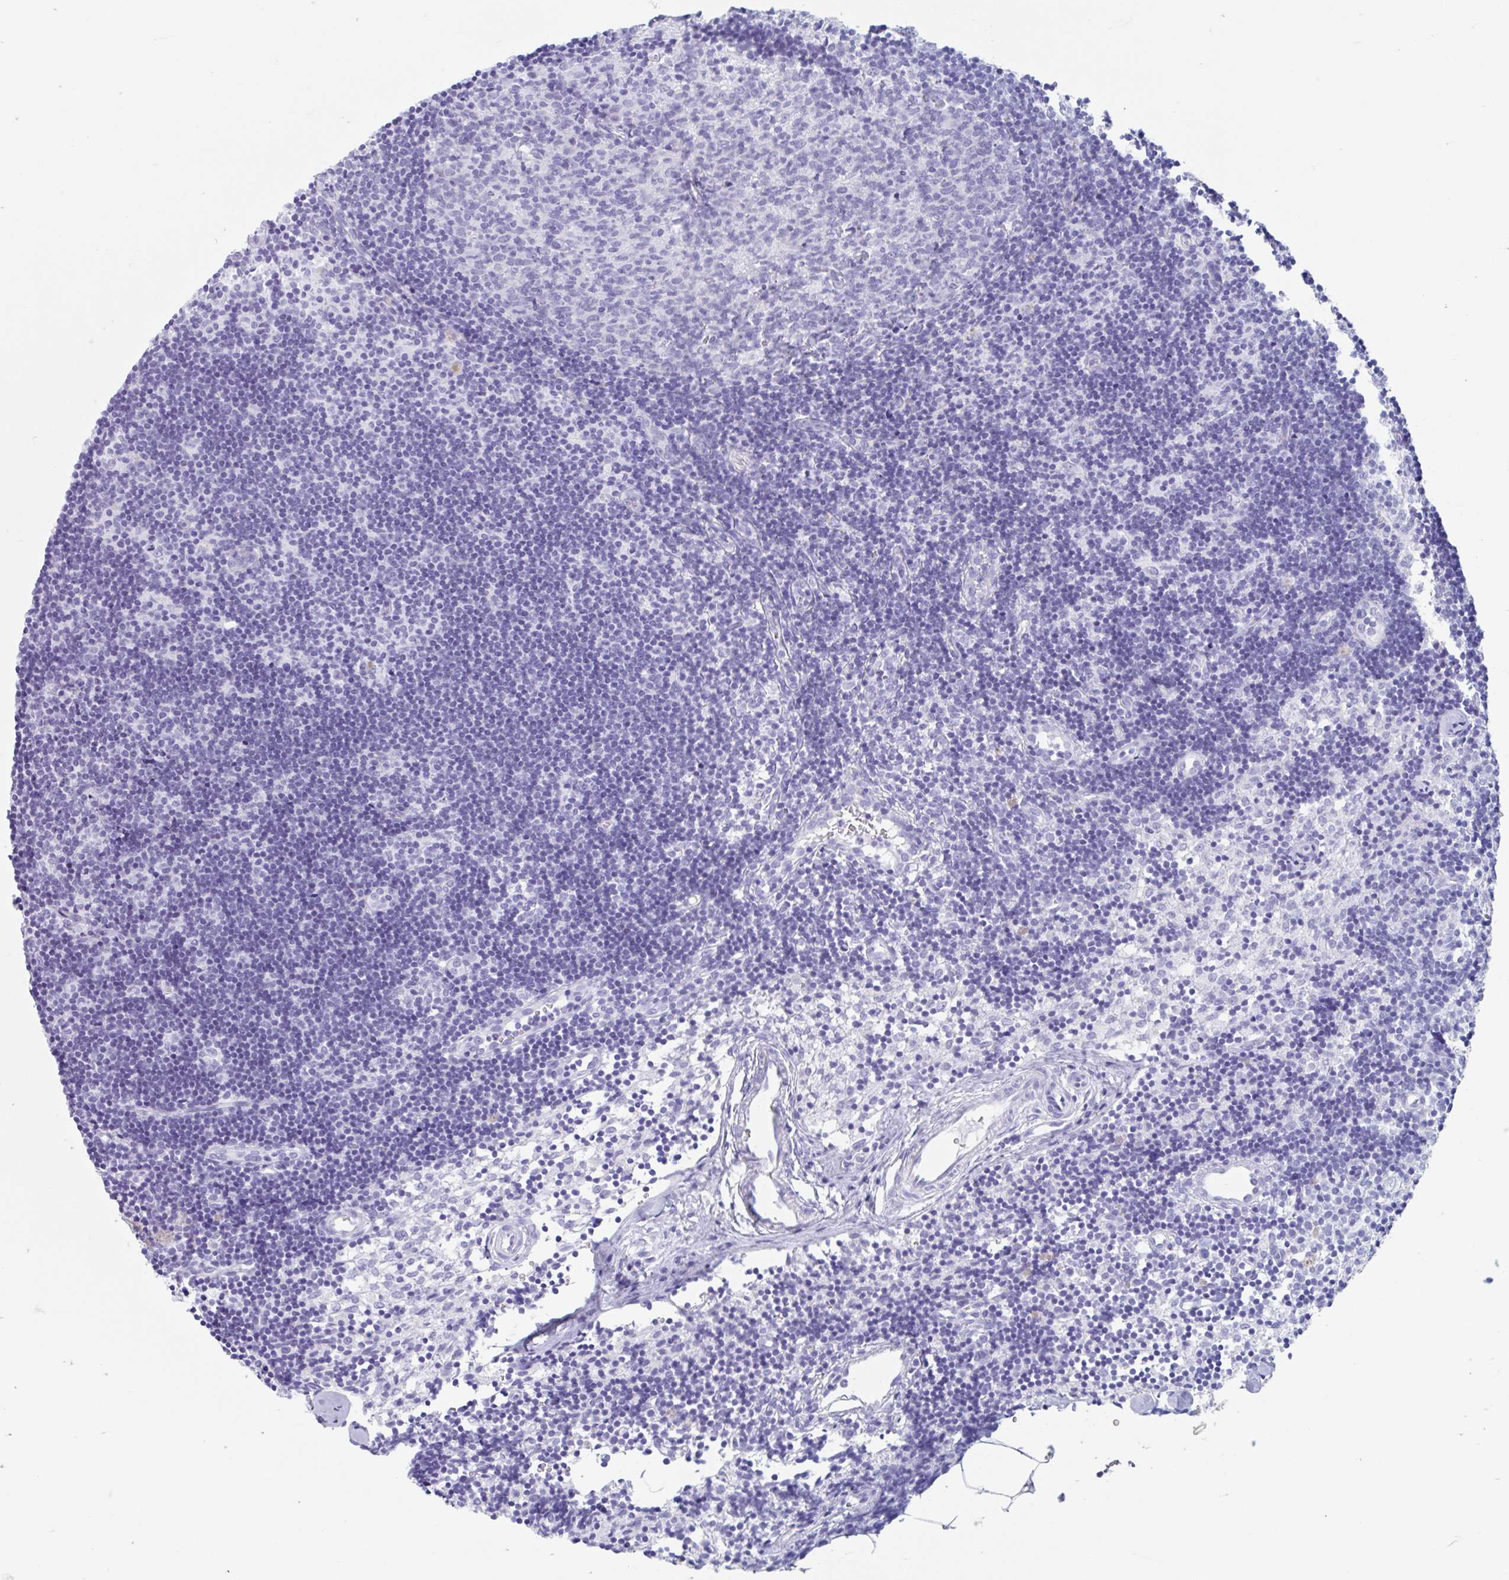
{"staining": {"intensity": "negative", "quantity": "none", "location": "none"}, "tissue": "lymph node", "cell_type": "Germinal center cells", "image_type": "normal", "snomed": [{"axis": "morphology", "description": "Normal tissue, NOS"}, {"axis": "topography", "description": "Lymph node"}], "caption": "A high-resolution micrograph shows immunohistochemistry (IHC) staining of unremarkable lymph node, which demonstrates no significant staining in germinal center cells. (Stains: DAB (3,3'-diaminobenzidine) IHC with hematoxylin counter stain, Microscopy: brightfield microscopy at high magnification).", "gene": "CPTP", "patient": {"sex": "female", "age": 31}}